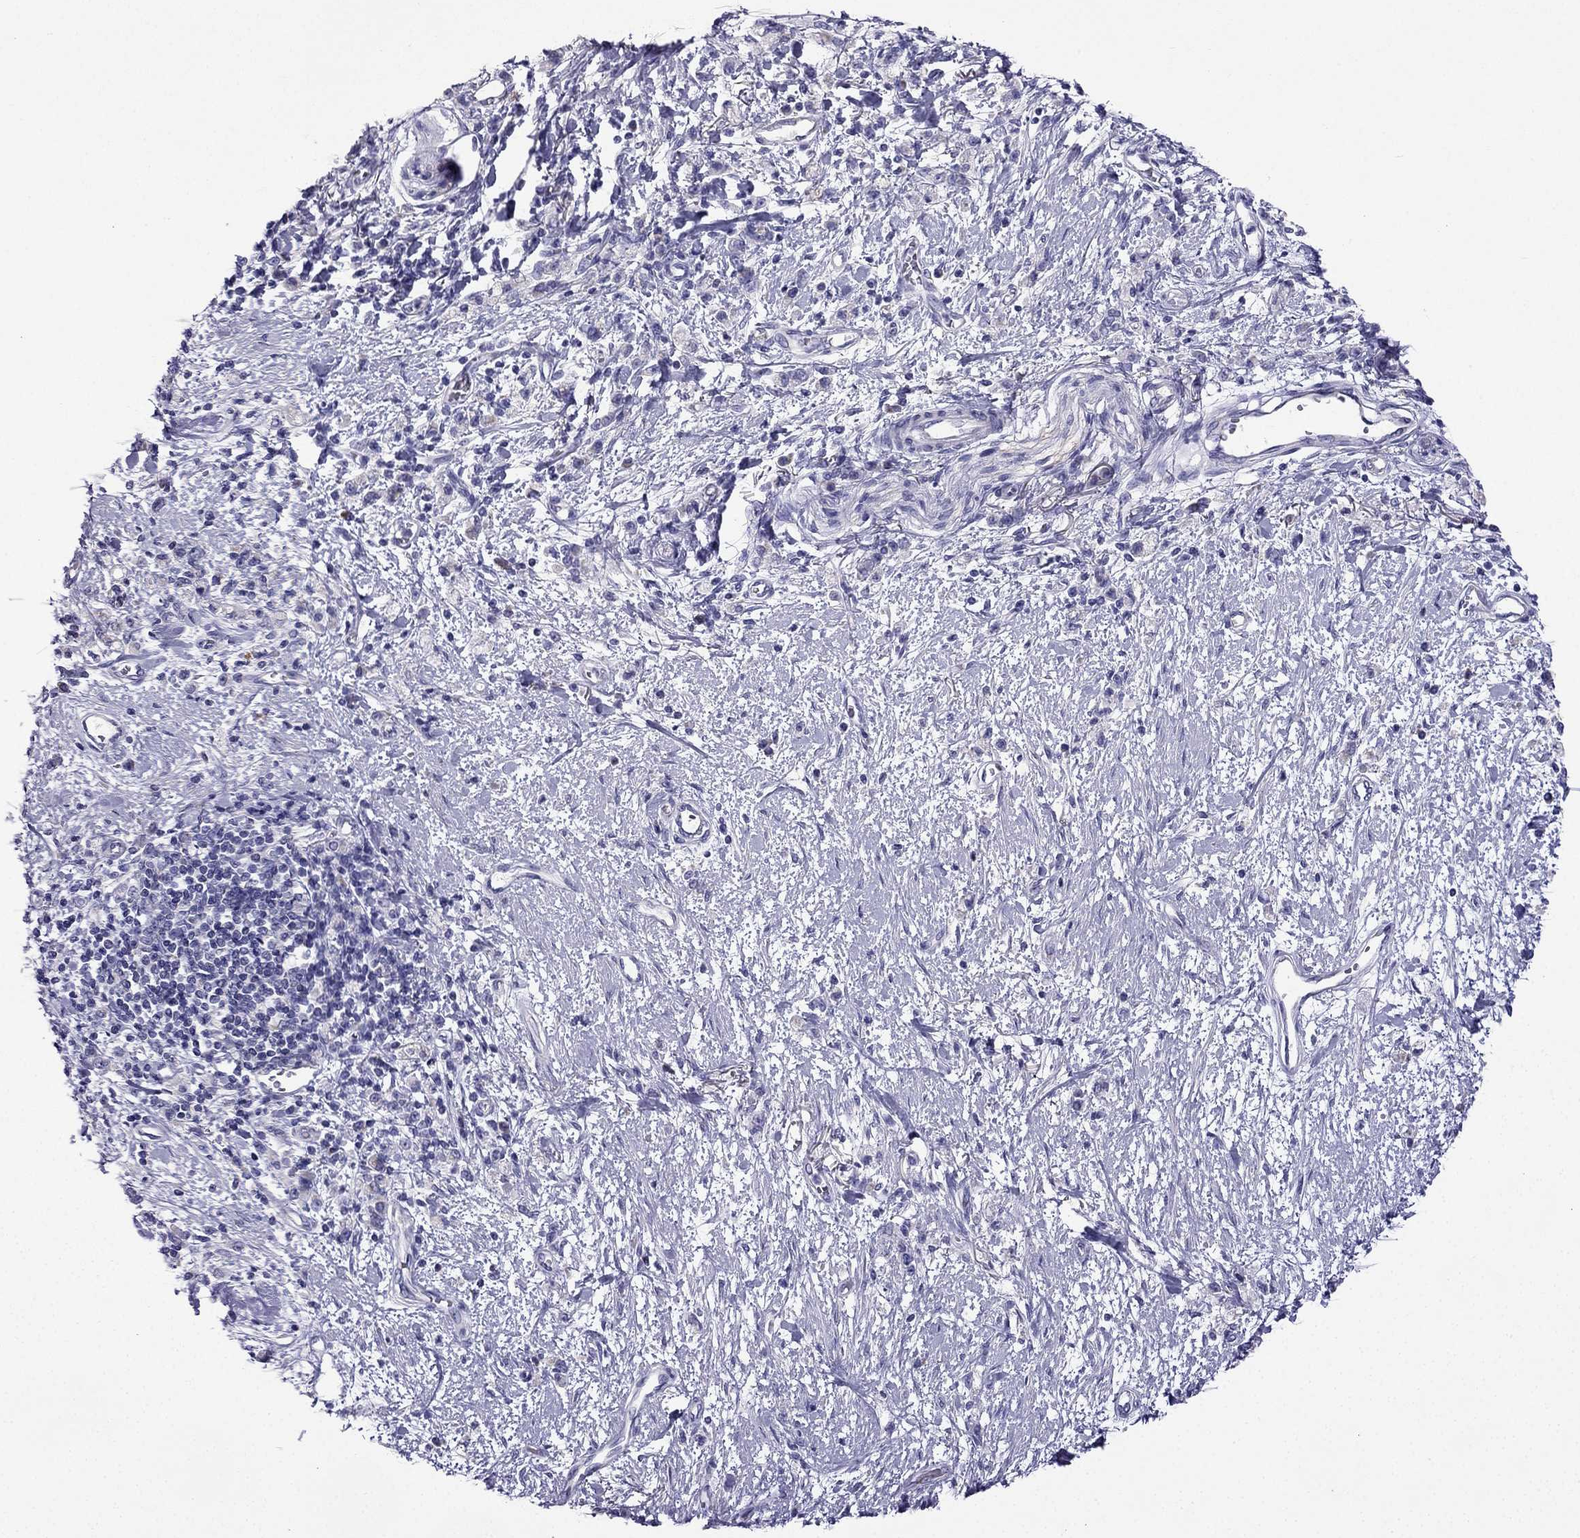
{"staining": {"intensity": "negative", "quantity": "none", "location": "none"}, "tissue": "stomach cancer", "cell_type": "Tumor cells", "image_type": "cancer", "snomed": [{"axis": "morphology", "description": "Adenocarcinoma, NOS"}, {"axis": "topography", "description": "Stomach"}], "caption": "Protein analysis of adenocarcinoma (stomach) demonstrates no significant expression in tumor cells.", "gene": "KIF5A", "patient": {"sex": "male", "age": 77}}